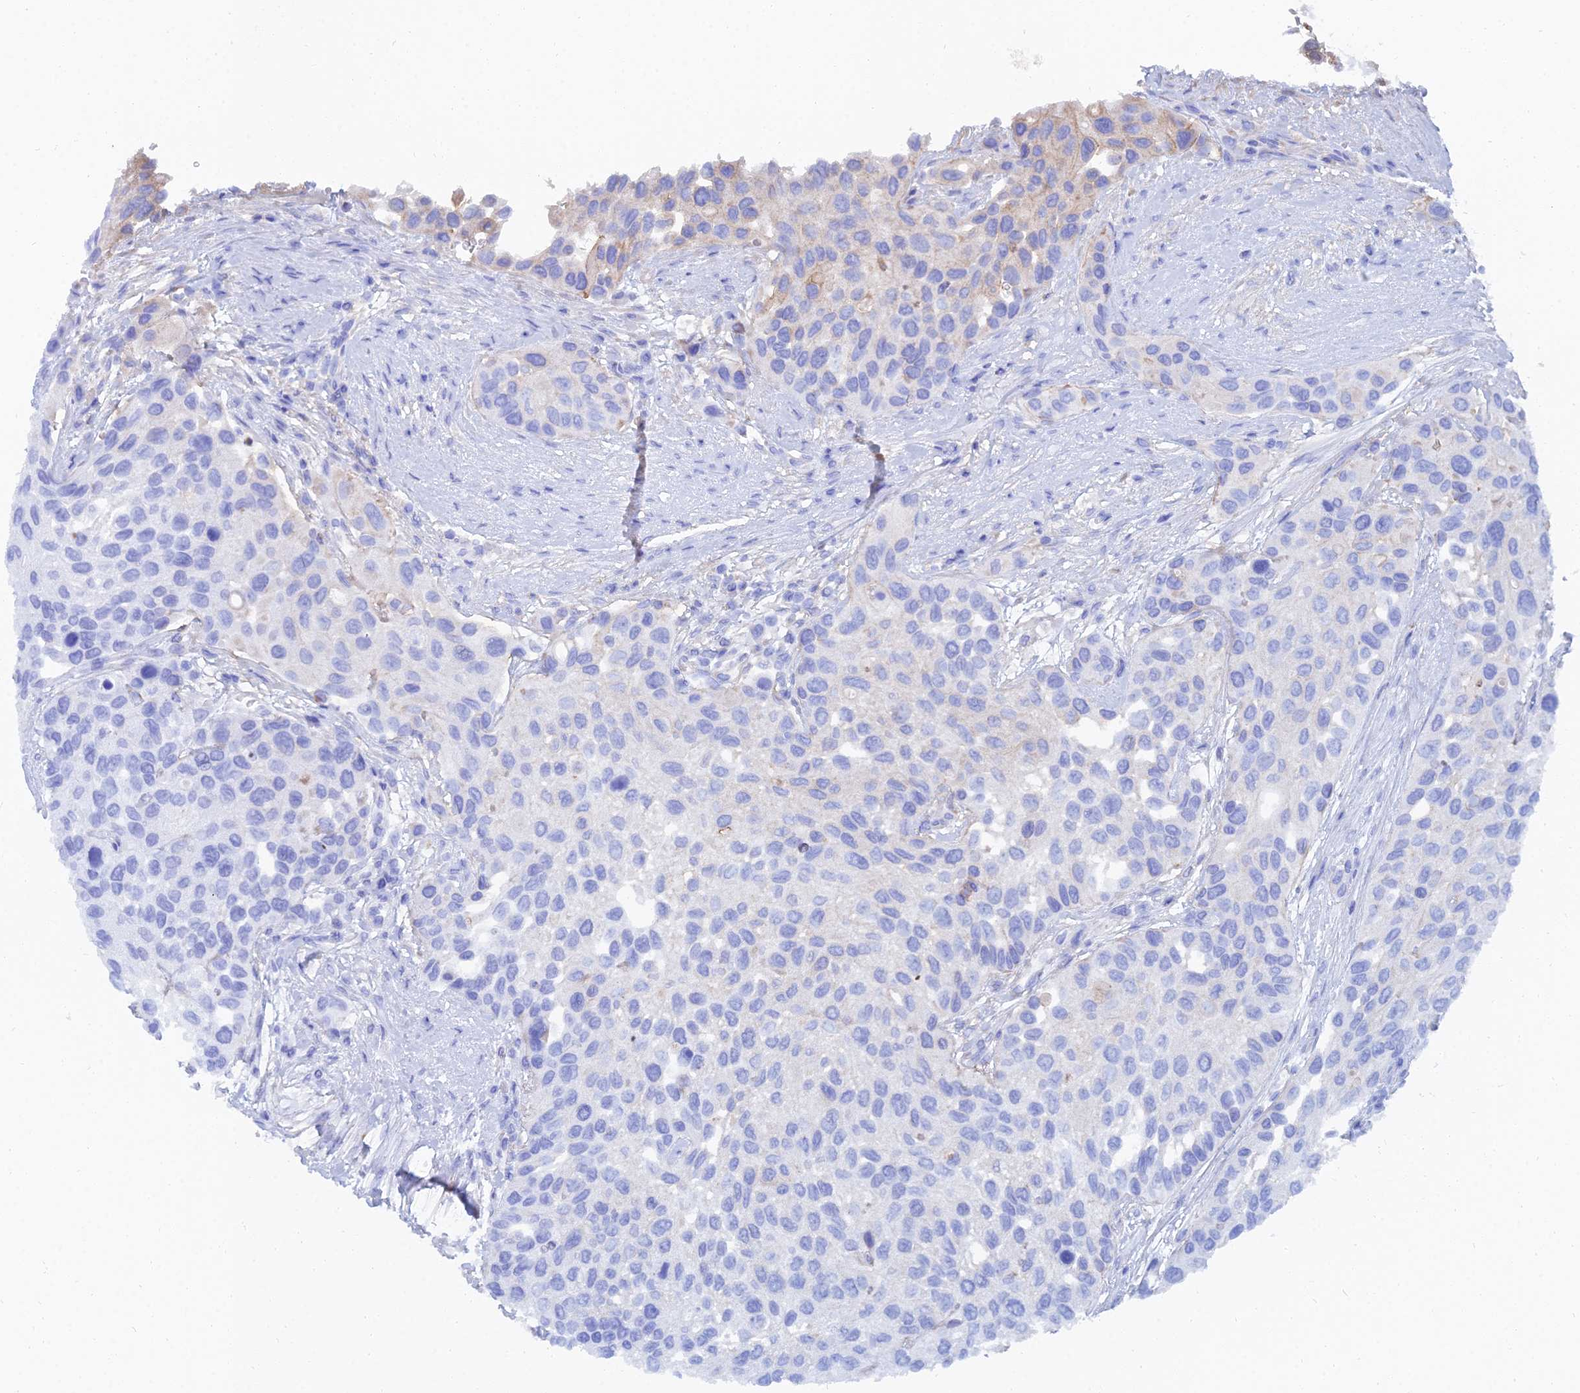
{"staining": {"intensity": "negative", "quantity": "none", "location": "none"}, "tissue": "urothelial cancer", "cell_type": "Tumor cells", "image_type": "cancer", "snomed": [{"axis": "morphology", "description": "Normal tissue, NOS"}, {"axis": "morphology", "description": "Urothelial carcinoma, High grade"}, {"axis": "topography", "description": "Vascular tissue"}, {"axis": "topography", "description": "Urinary bladder"}], "caption": "This is an immunohistochemistry (IHC) photomicrograph of human high-grade urothelial carcinoma. There is no staining in tumor cells.", "gene": "TRIM43B", "patient": {"sex": "female", "age": 56}}